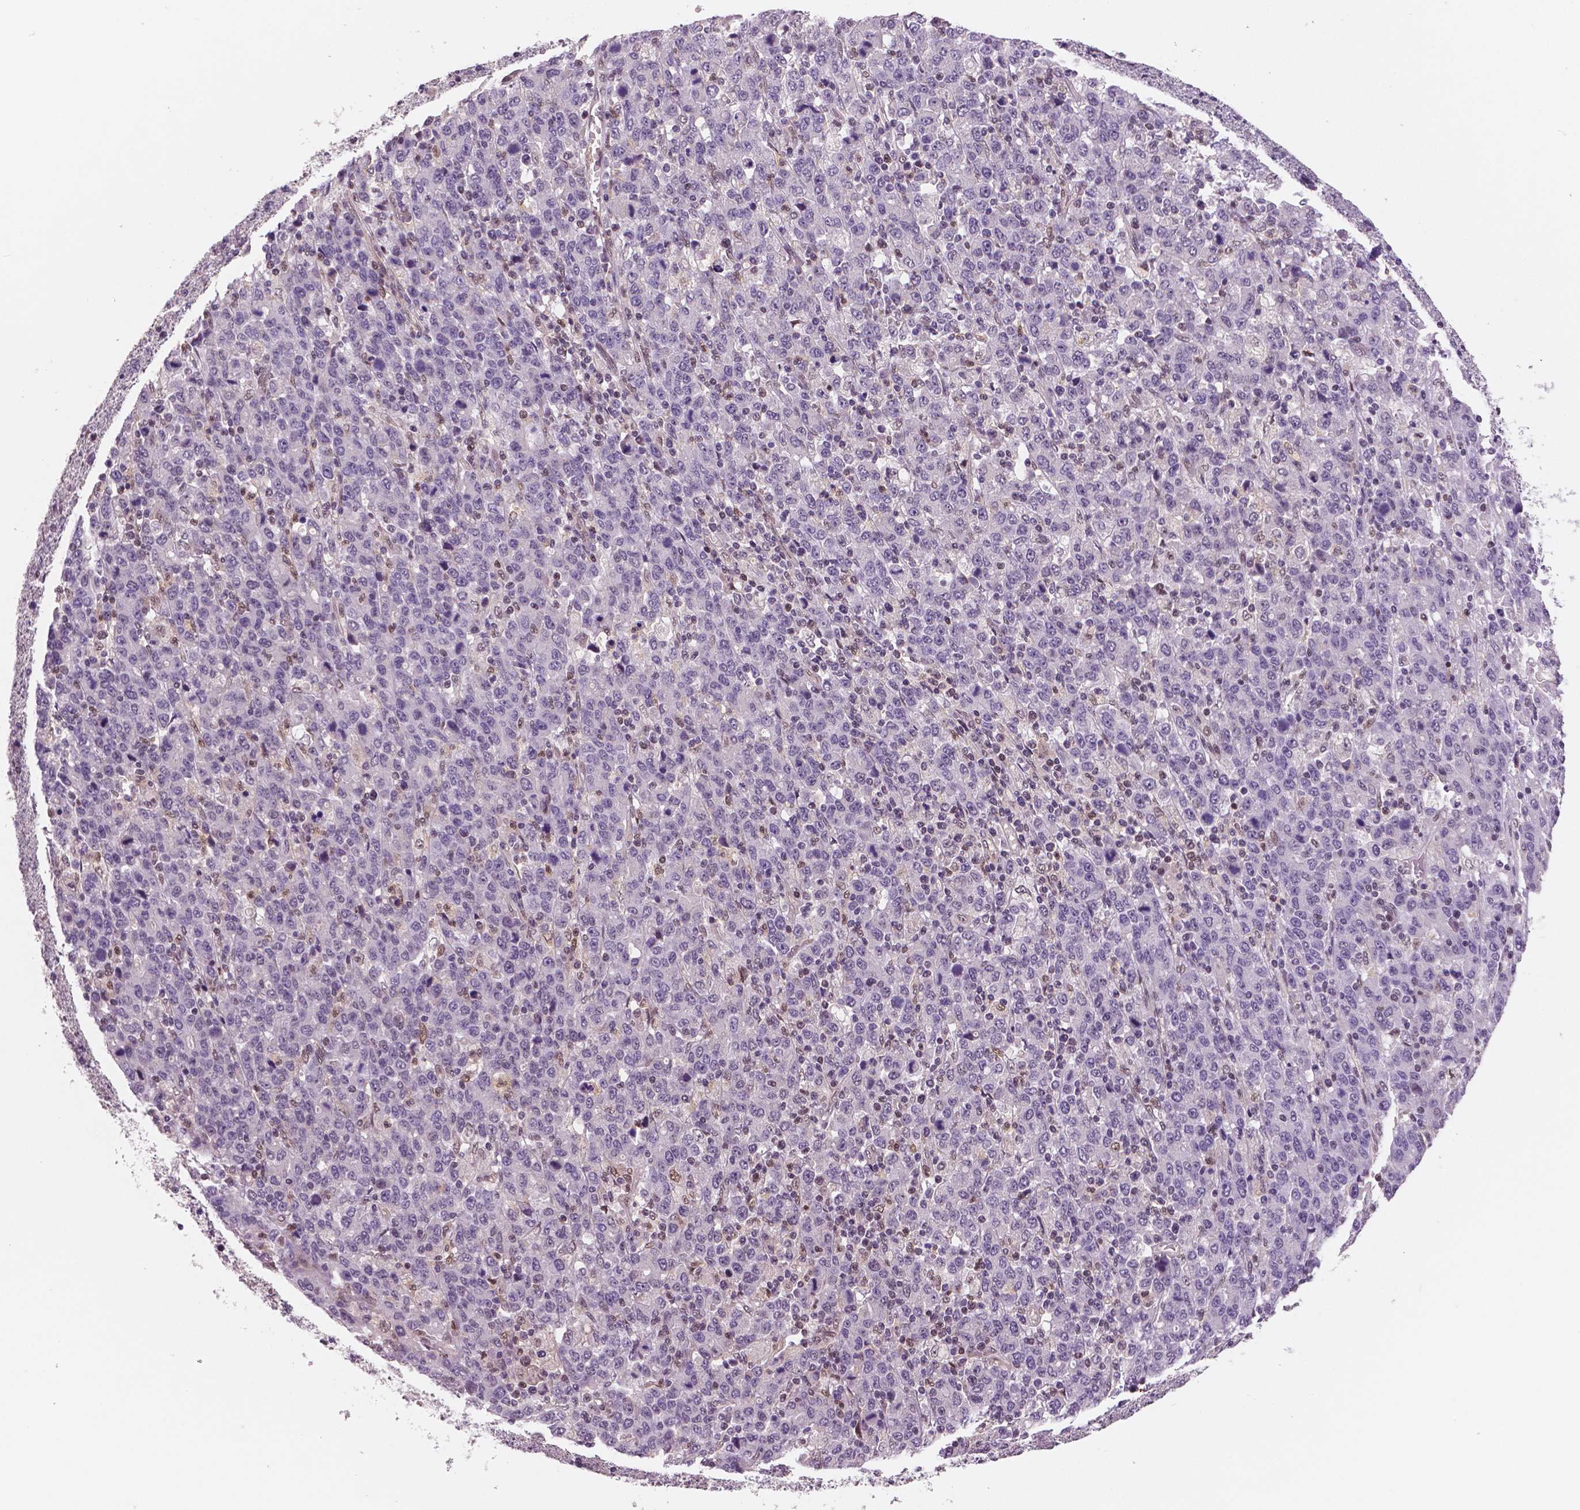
{"staining": {"intensity": "negative", "quantity": "none", "location": "none"}, "tissue": "stomach cancer", "cell_type": "Tumor cells", "image_type": "cancer", "snomed": [{"axis": "morphology", "description": "Adenocarcinoma, NOS"}, {"axis": "topography", "description": "Stomach, upper"}], "caption": "IHC image of stomach cancer (adenocarcinoma) stained for a protein (brown), which reveals no positivity in tumor cells.", "gene": "STAT3", "patient": {"sex": "male", "age": 69}}